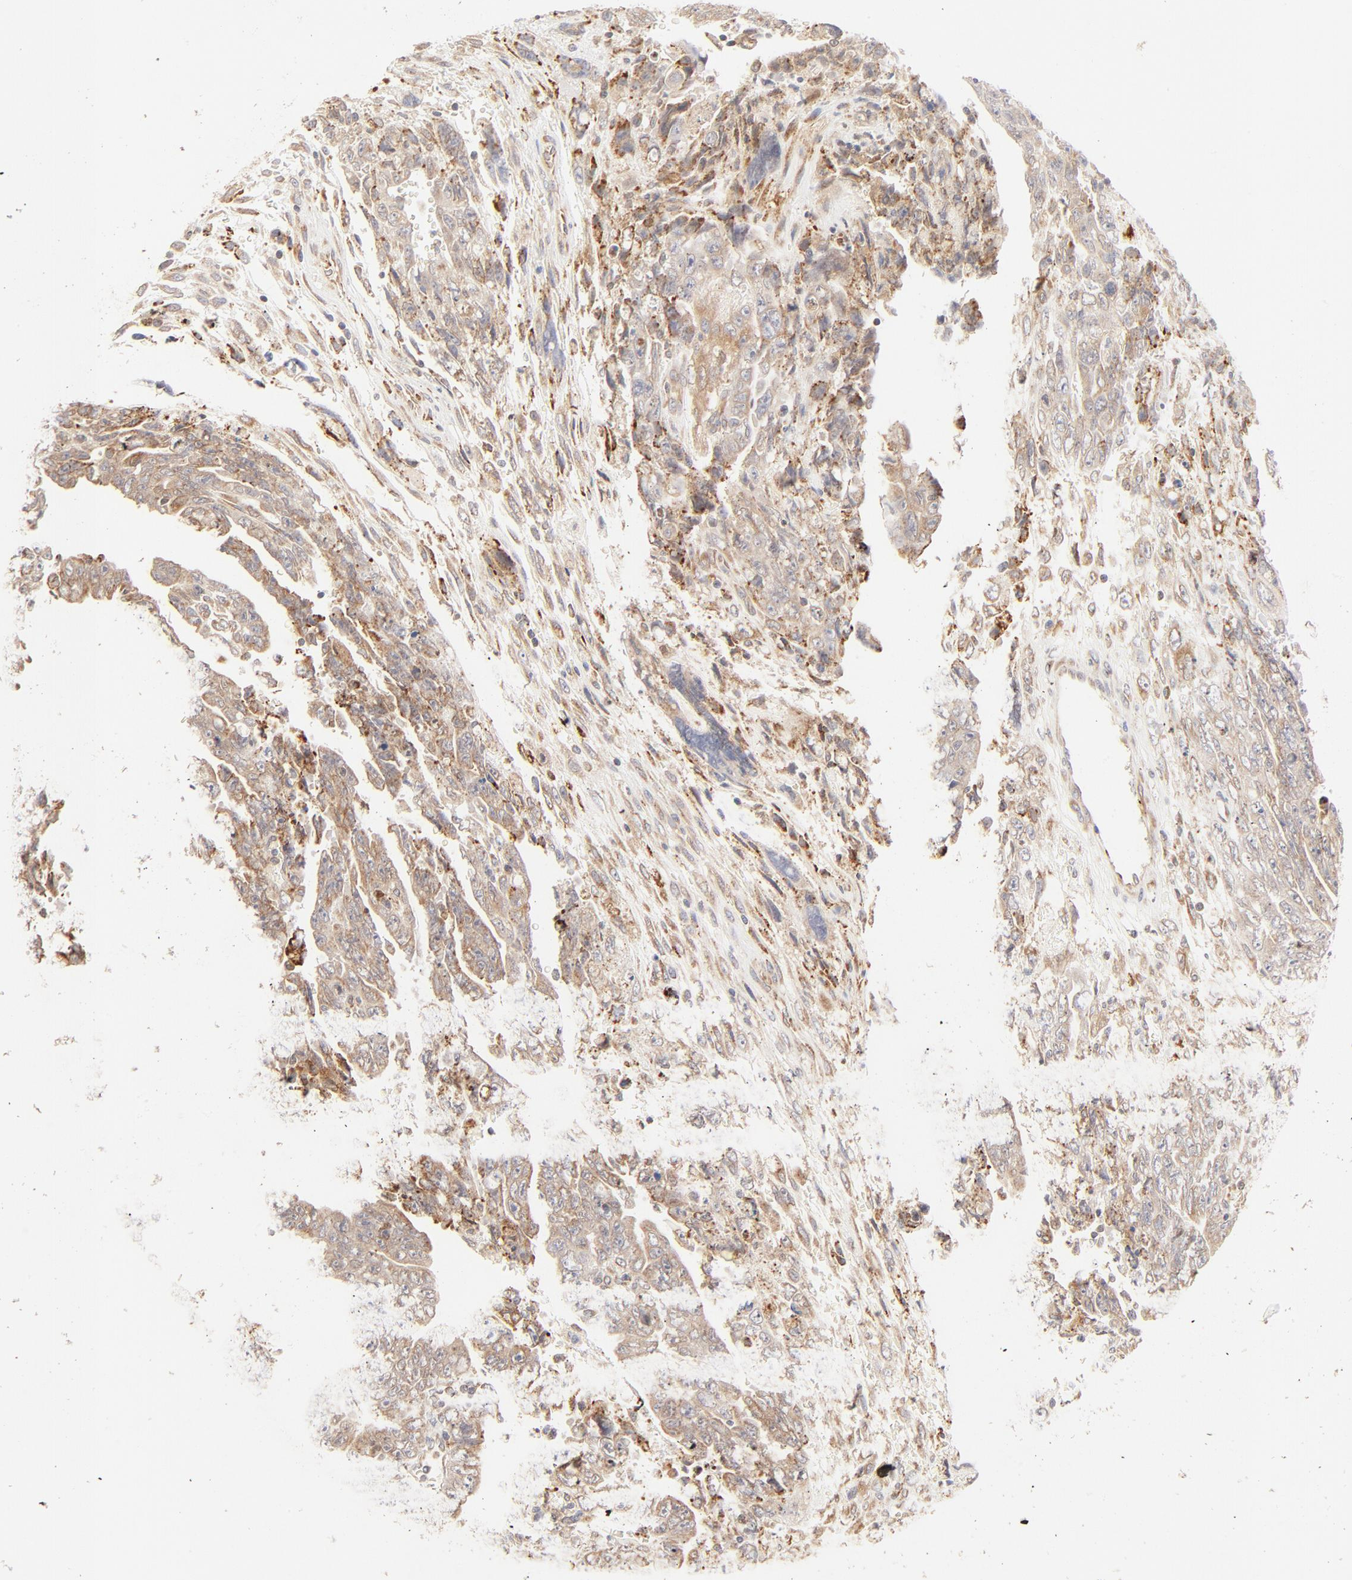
{"staining": {"intensity": "weak", "quantity": ">75%", "location": "cytoplasmic/membranous"}, "tissue": "testis cancer", "cell_type": "Tumor cells", "image_type": "cancer", "snomed": [{"axis": "morphology", "description": "Carcinoma, Embryonal, NOS"}, {"axis": "topography", "description": "Testis"}], "caption": "The photomicrograph exhibits staining of testis embryonal carcinoma, revealing weak cytoplasmic/membranous protein positivity (brown color) within tumor cells. (Brightfield microscopy of DAB IHC at high magnification).", "gene": "PARP12", "patient": {"sex": "male", "age": 28}}